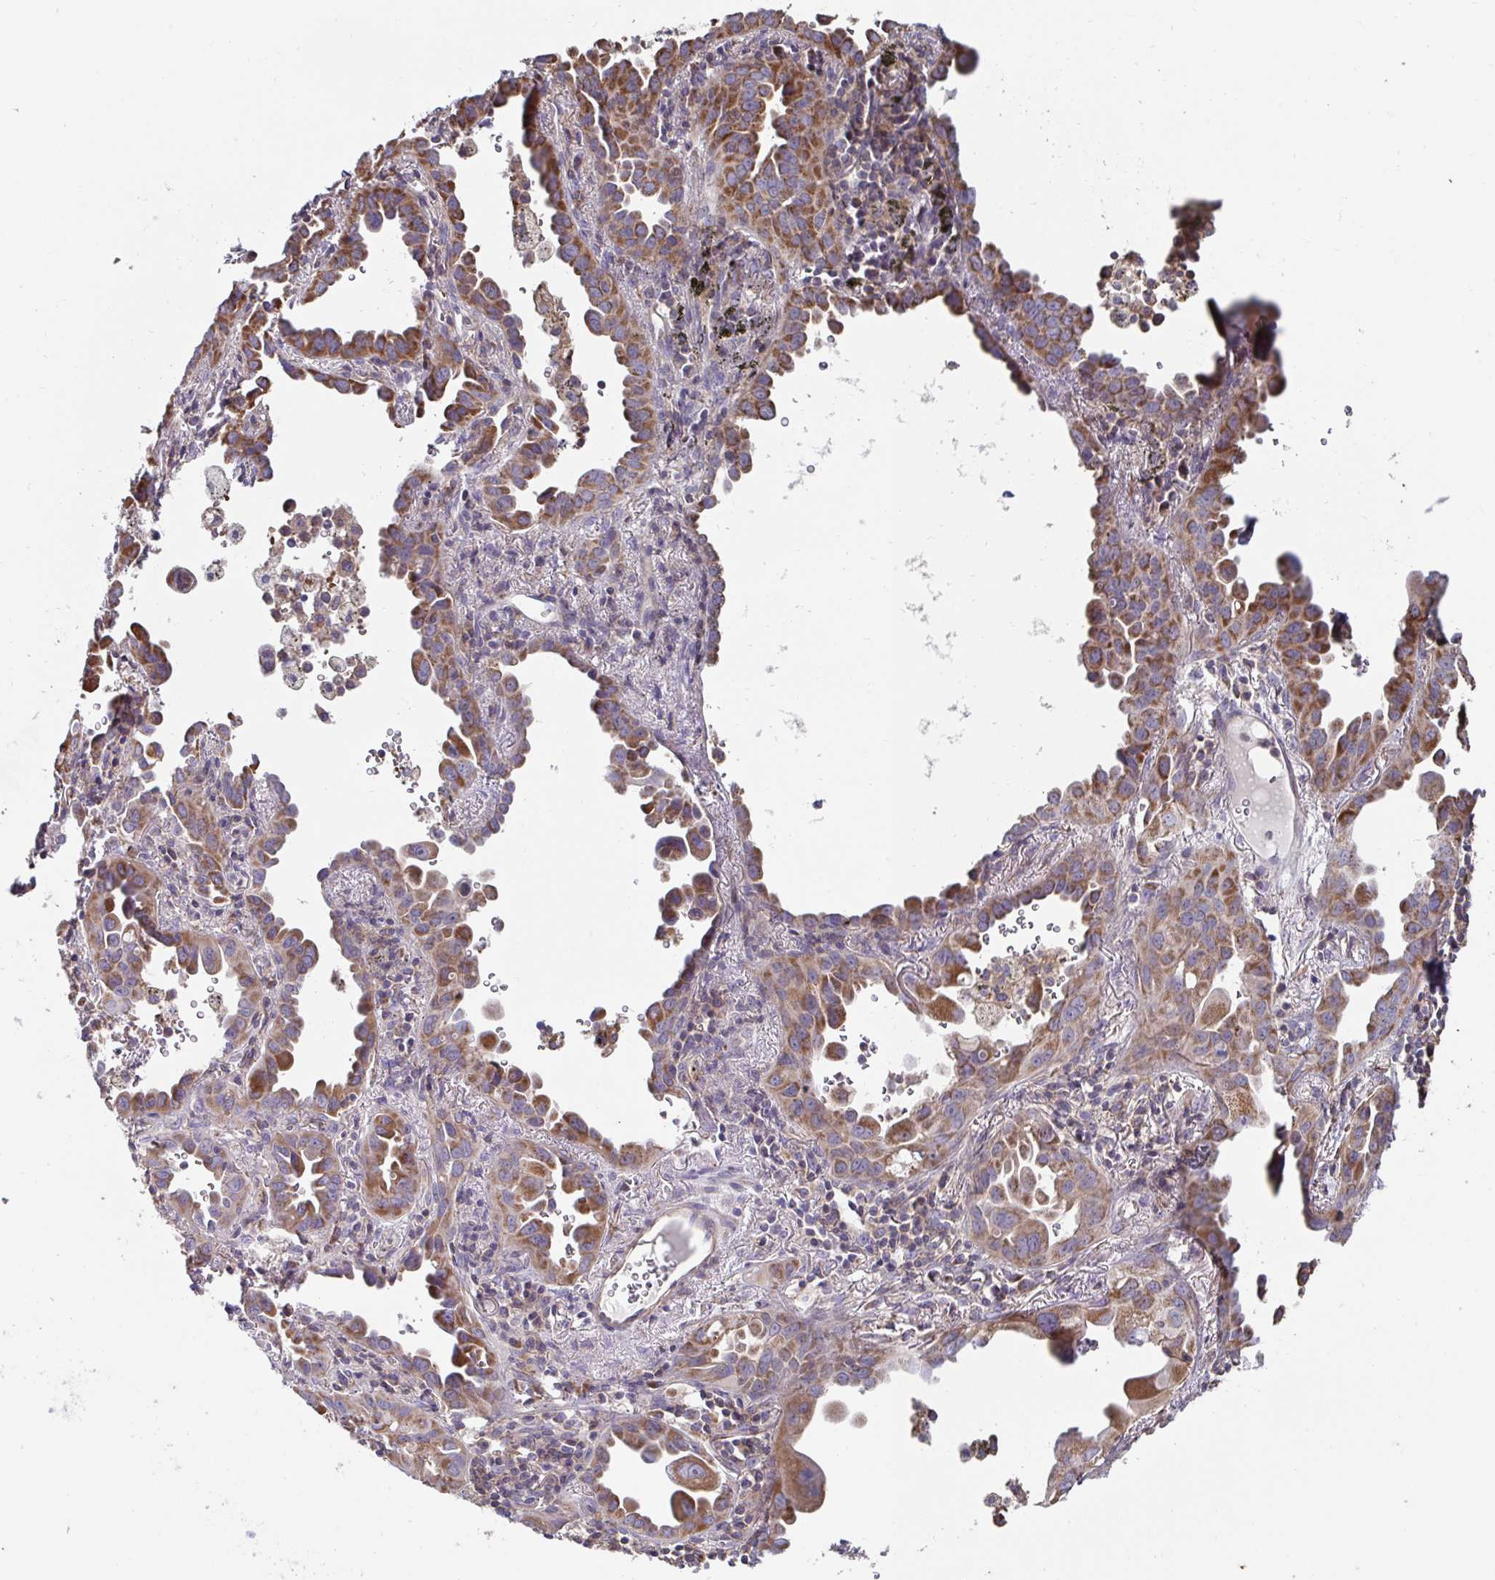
{"staining": {"intensity": "moderate", "quantity": ">75%", "location": "cytoplasmic/membranous"}, "tissue": "lung cancer", "cell_type": "Tumor cells", "image_type": "cancer", "snomed": [{"axis": "morphology", "description": "Adenocarcinoma, NOS"}, {"axis": "topography", "description": "Lung"}], "caption": "Lung adenocarcinoma tissue demonstrates moderate cytoplasmic/membranous staining in about >75% of tumor cells", "gene": "DZANK1", "patient": {"sex": "male", "age": 68}}